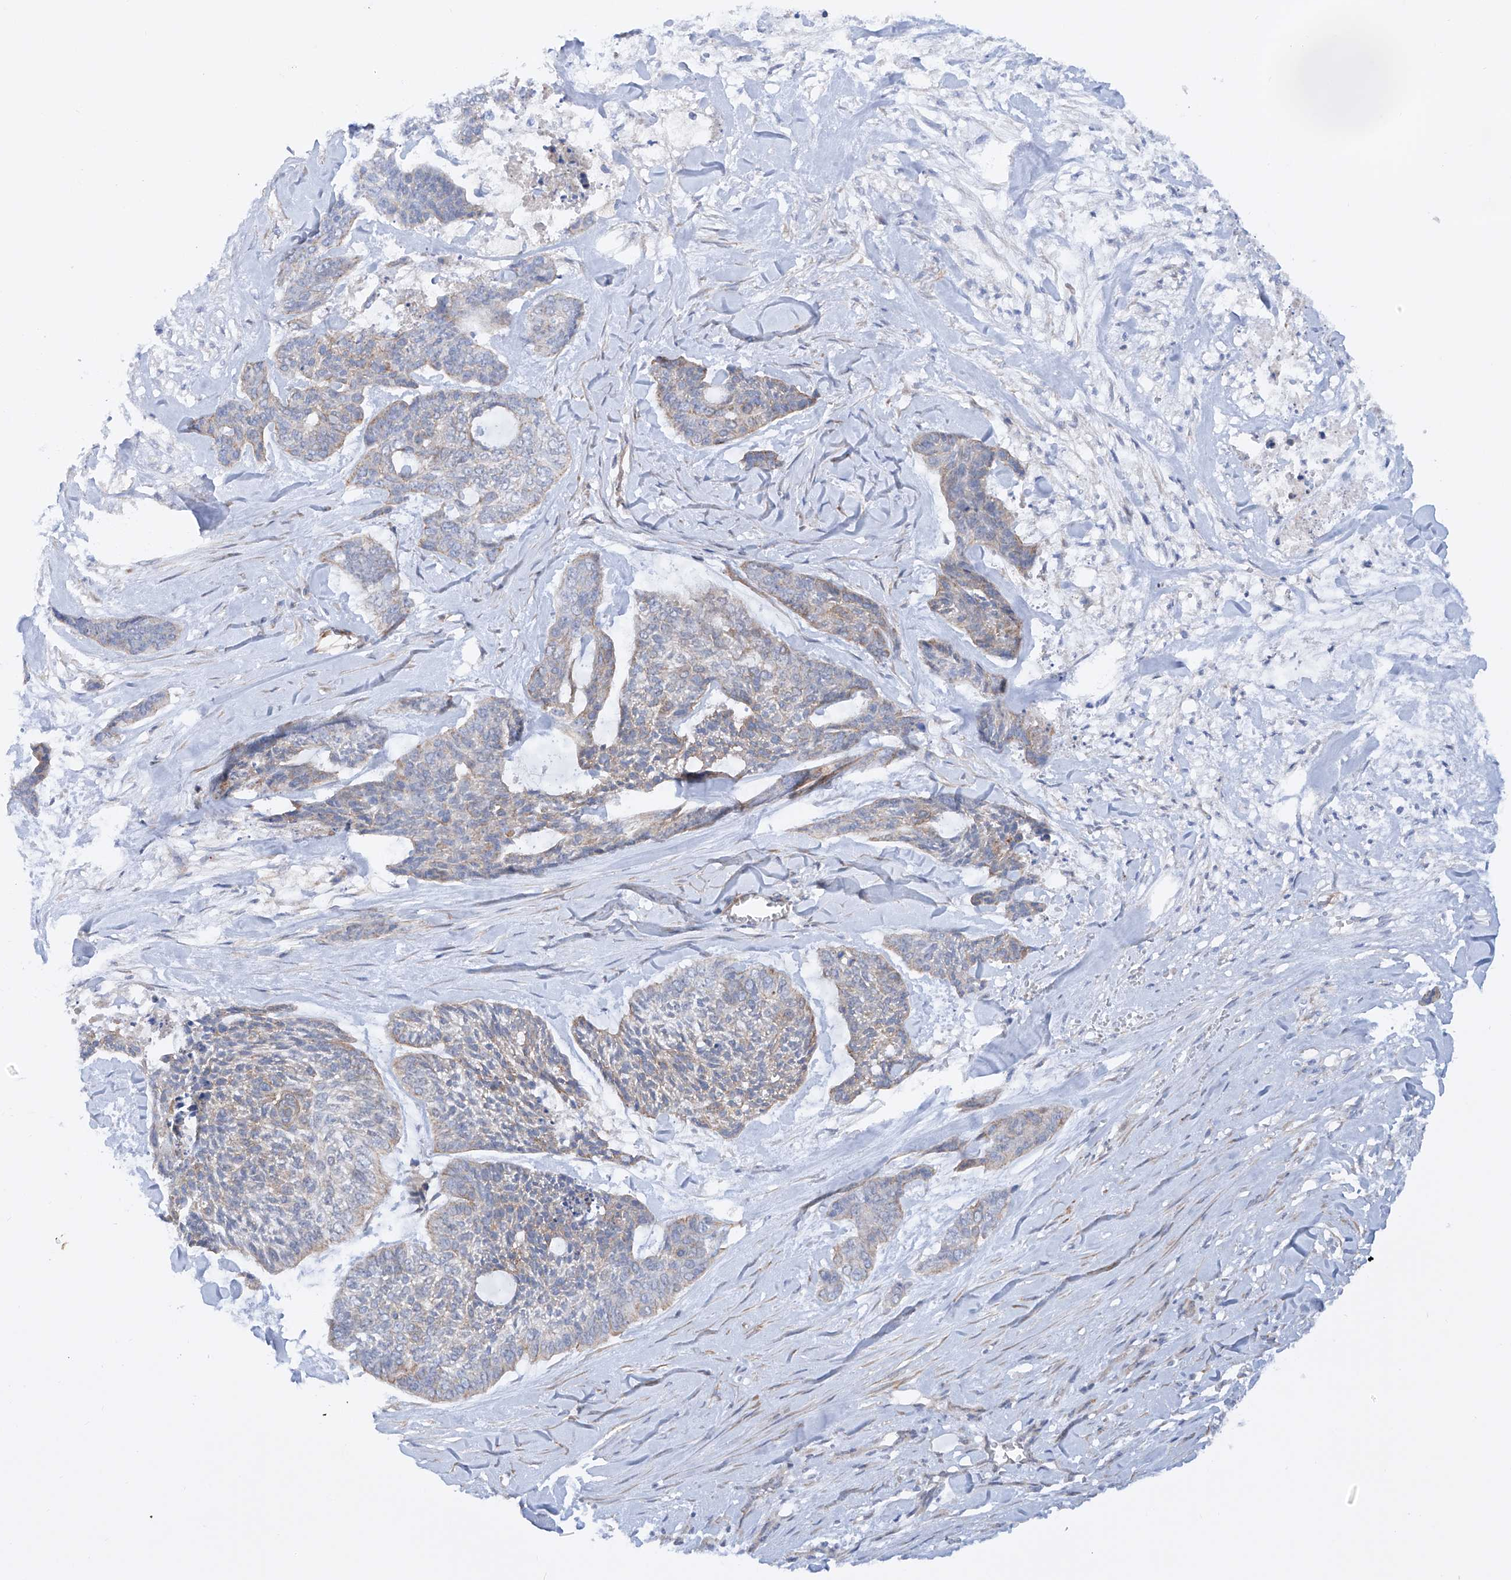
{"staining": {"intensity": "negative", "quantity": "none", "location": "none"}, "tissue": "skin cancer", "cell_type": "Tumor cells", "image_type": "cancer", "snomed": [{"axis": "morphology", "description": "Basal cell carcinoma"}, {"axis": "topography", "description": "Skin"}], "caption": "Histopathology image shows no protein expression in tumor cells of skin cancer (basal cell carcinoma) tissue.", "gene": "ZNF490", "patient": {"sex": "female", "age": 64}}